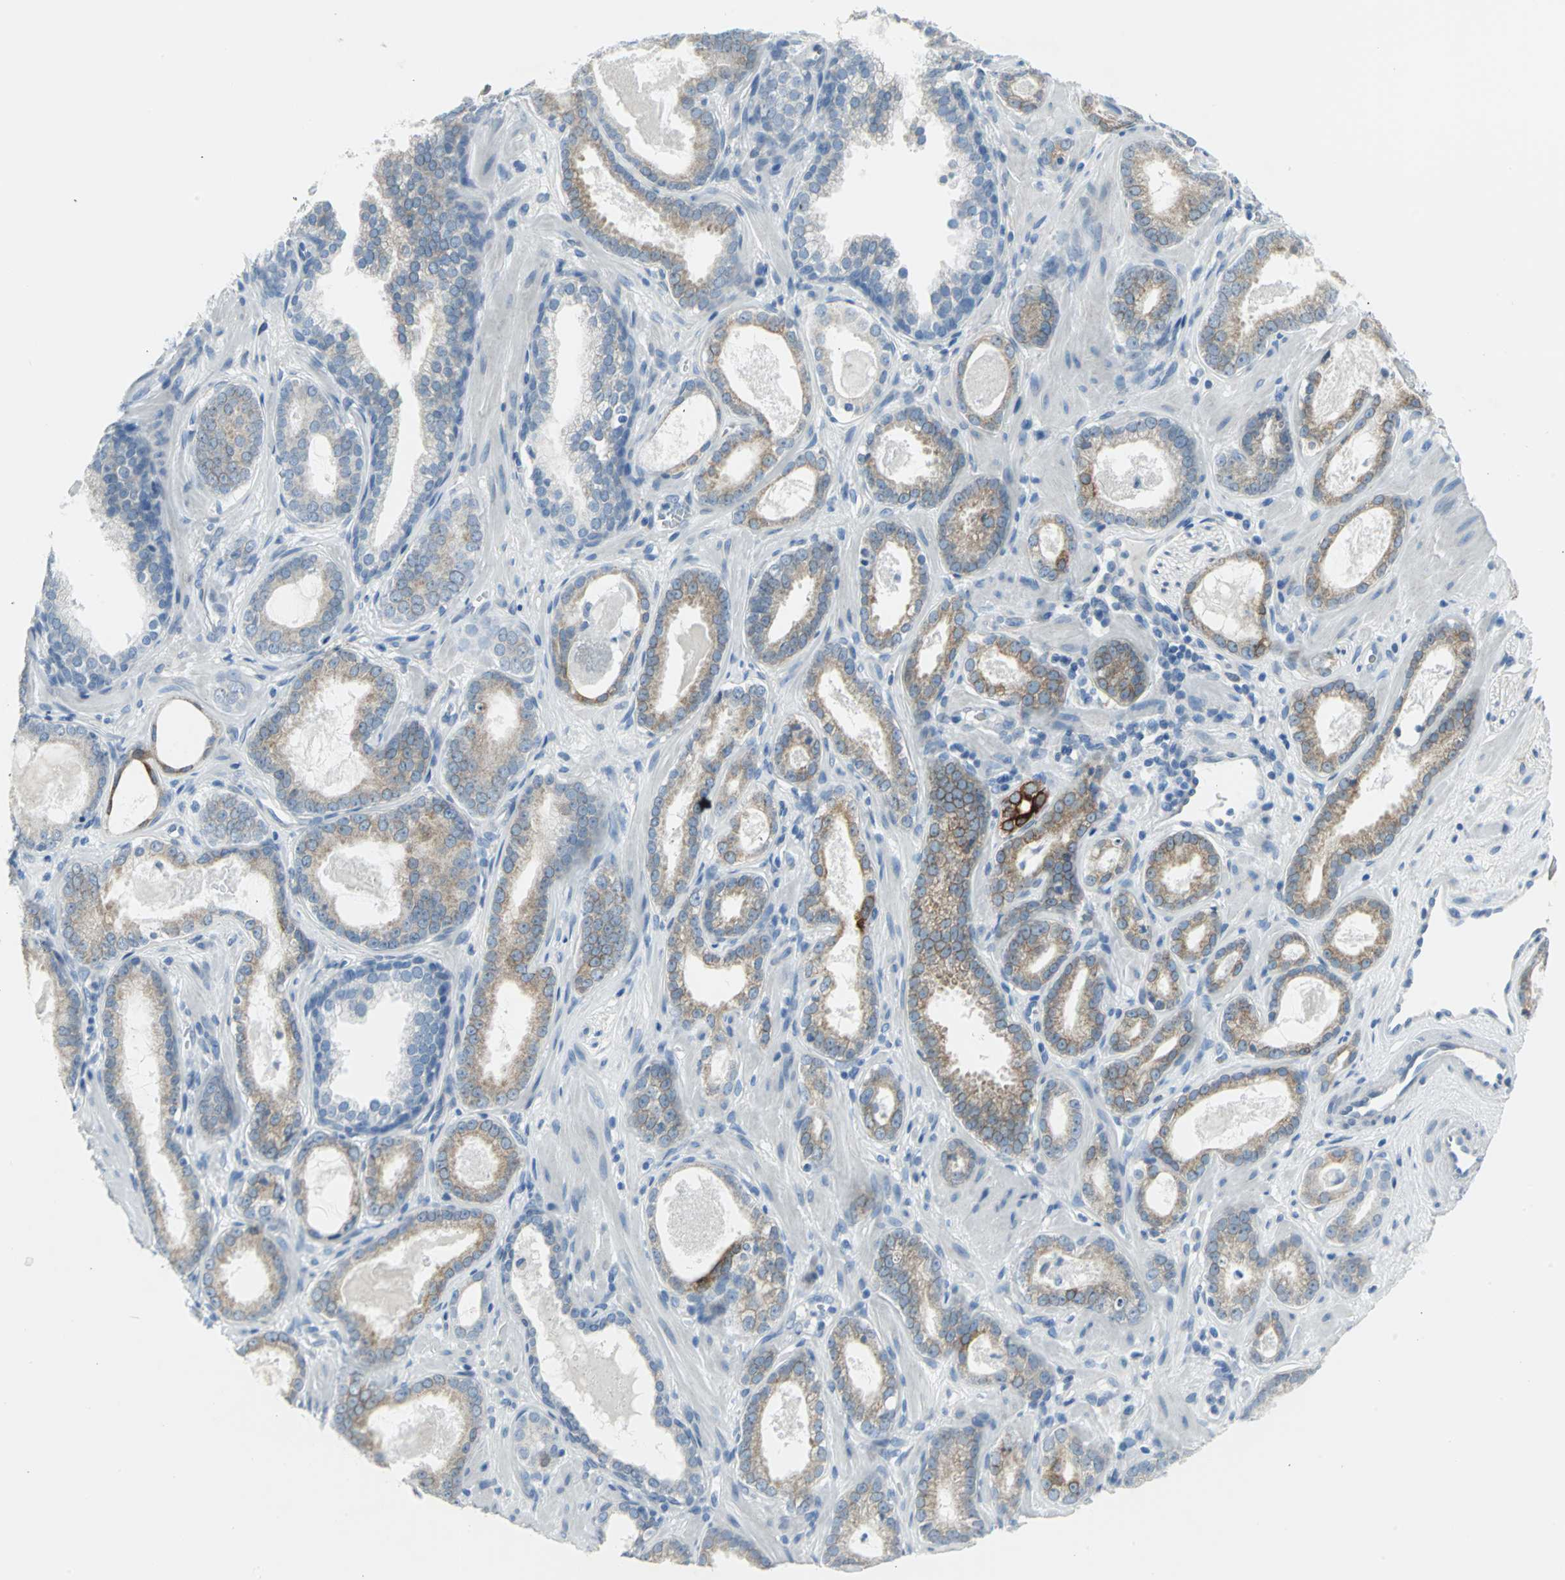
{"staining": {"intensity": "moderate", "quantity": ">75%", "location": "cytoplasmic/membranous"}, "tissue": "prostate cancer", "cell_type": "Tumor cells", "image_type": "cancer", "snomed": [{"axis": "morphology", "description": "Adenocarcinoma, Low grade"}, {"axis": "topography", "description": "Prostate"}], "caption": "Immunohistochemical staining of human prostate cancer displays medium levels of moderate cytoplasmic/membranous protein expression in about >75% of tumor cells.", "gene": "CYB5A", "patient": {"sex": "male", "age": 57}}